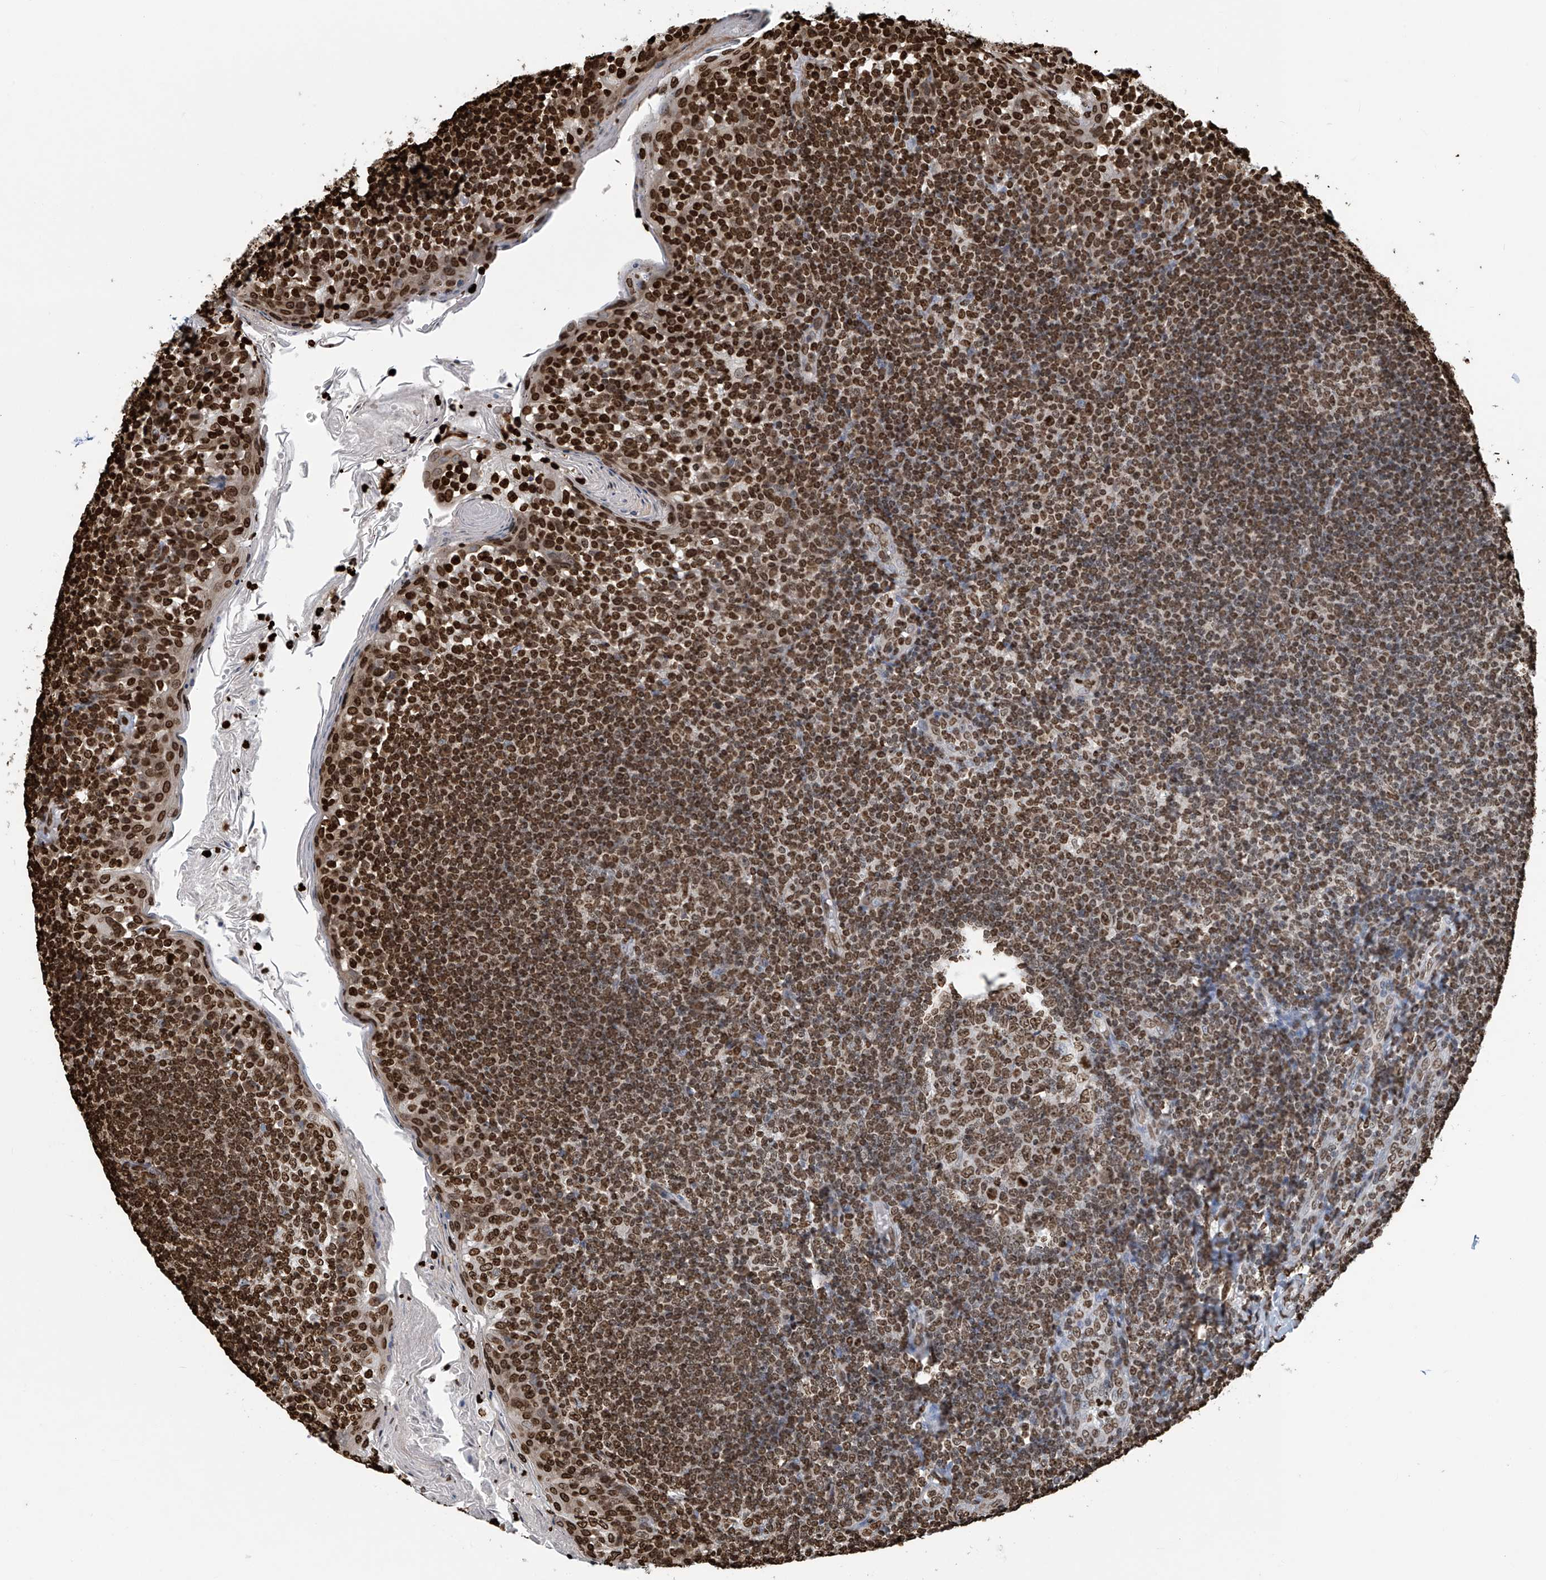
{"staining": {"intensity": "moderate", "quantity": ">75%", "location": "nuclear"}, "tissue": "tonsil", "cell_type": "Germinal center cells", "image_type": "normal", "snomed": [{"axis": "morphology", "description": "Normal tissue, NOS"}, {"axis": "topography", "description": "Tonsil"}], "caption": "Immunohistochemical staining of normal human tonsil displays moderate nuclear protein staining in about >75% of germinal center cells.", "gene": "DPPA2", "patient": {"sex": "female", "age": 19}}